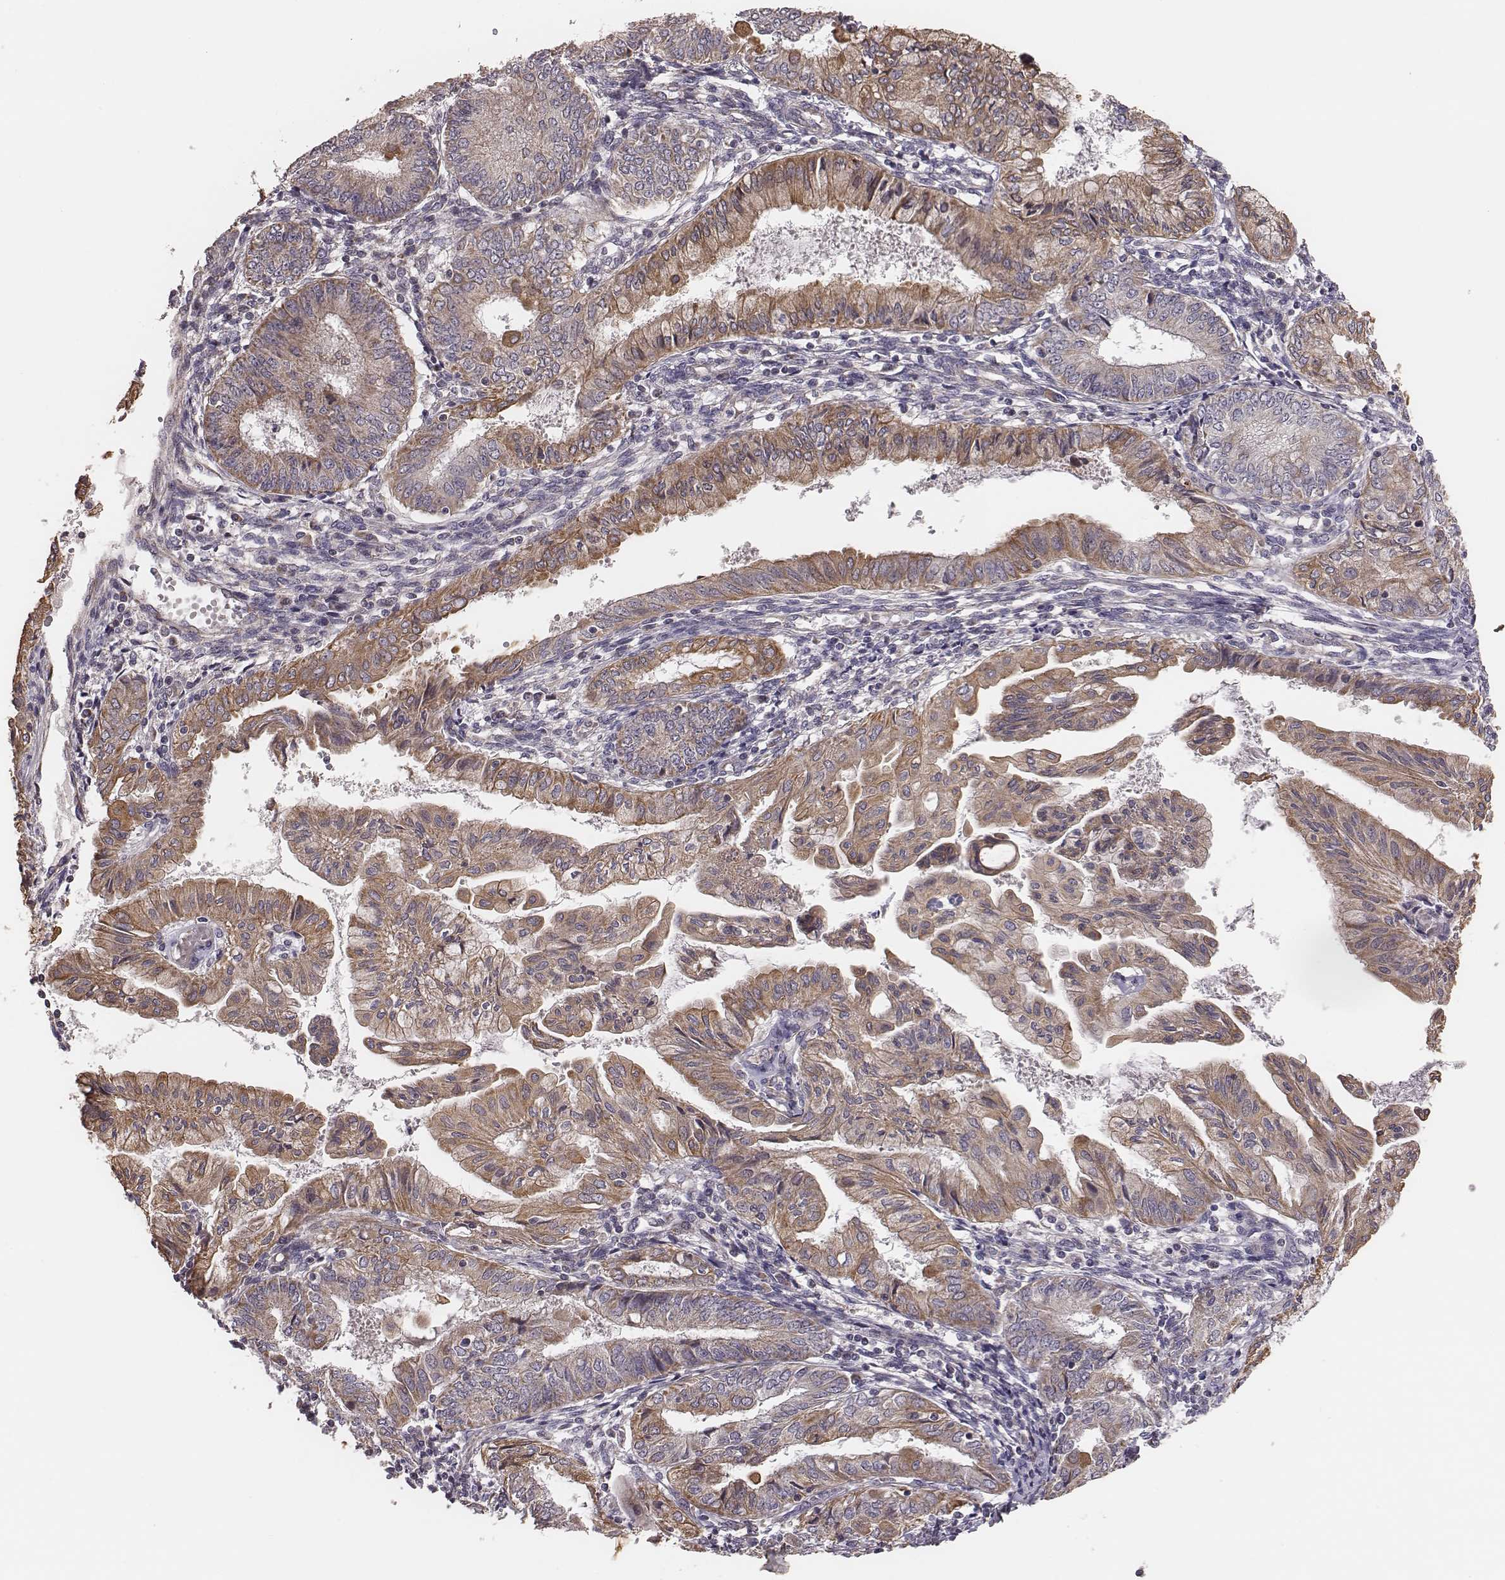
{"staining": {"intensity": "moderate", "quantity": "25%-75%", "location": "cytoplasmic/membranous"}, "tissue": "endometrial cancer", "cell_type": "Tumor cells", "image_type": "cancer", "snomed": [{"axis": "morphology", "description": "Adenocarcinoma, NOS"}, {"axis": "topography", "description": "Endometrium"}], "caption": "IHC of endometrial cancer (adenocarcinoma) shows medium levels of moderate cytoplasmic/membranous positivity in approximately 25%-75% of tumor cells. (DAB IHC, brown staining for protein, blue staining for nuclei).", "gene": "HAVCR1", "patient": {"sex": "female", "age": 68}}